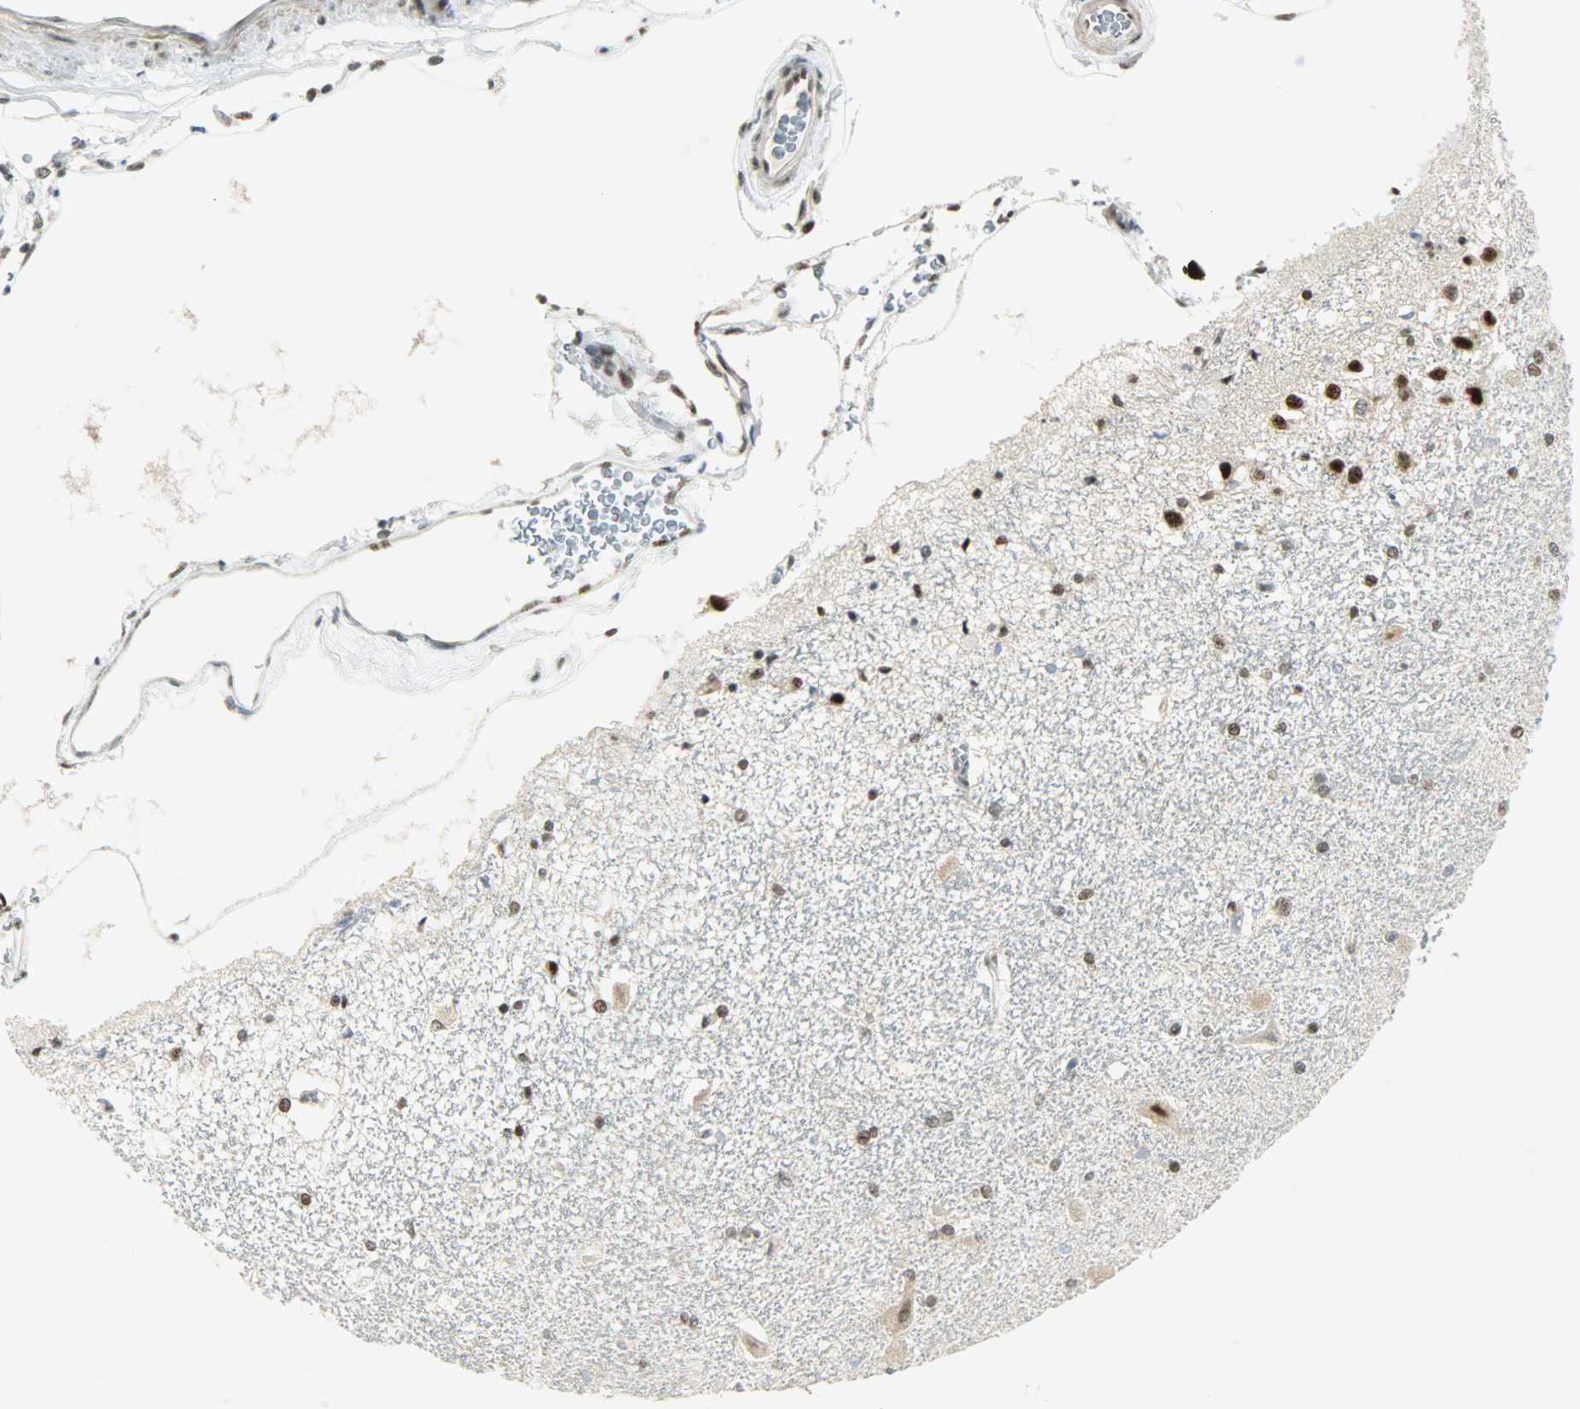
{"staining": {"intensity": "moderate", "quantity": ">75%", "location": "nuclear"}, "tissue": "hippocampus", "cell_type": "Glial cells", "image_type": "normal", "snomed": [{"axis": "morphology", "description": "Normal tissue, NOS"}, {"axis": "topography", "description": "Hippocampus"}], "caption": "This histopathology image shows immunohistochemistry (IHC) staining of unremarkable hippocampus, with medium moderate nuclear expression in about >75% of glial cells.", "gene": "SUGP1", "patient": {"sex": "female", "age": 54}}